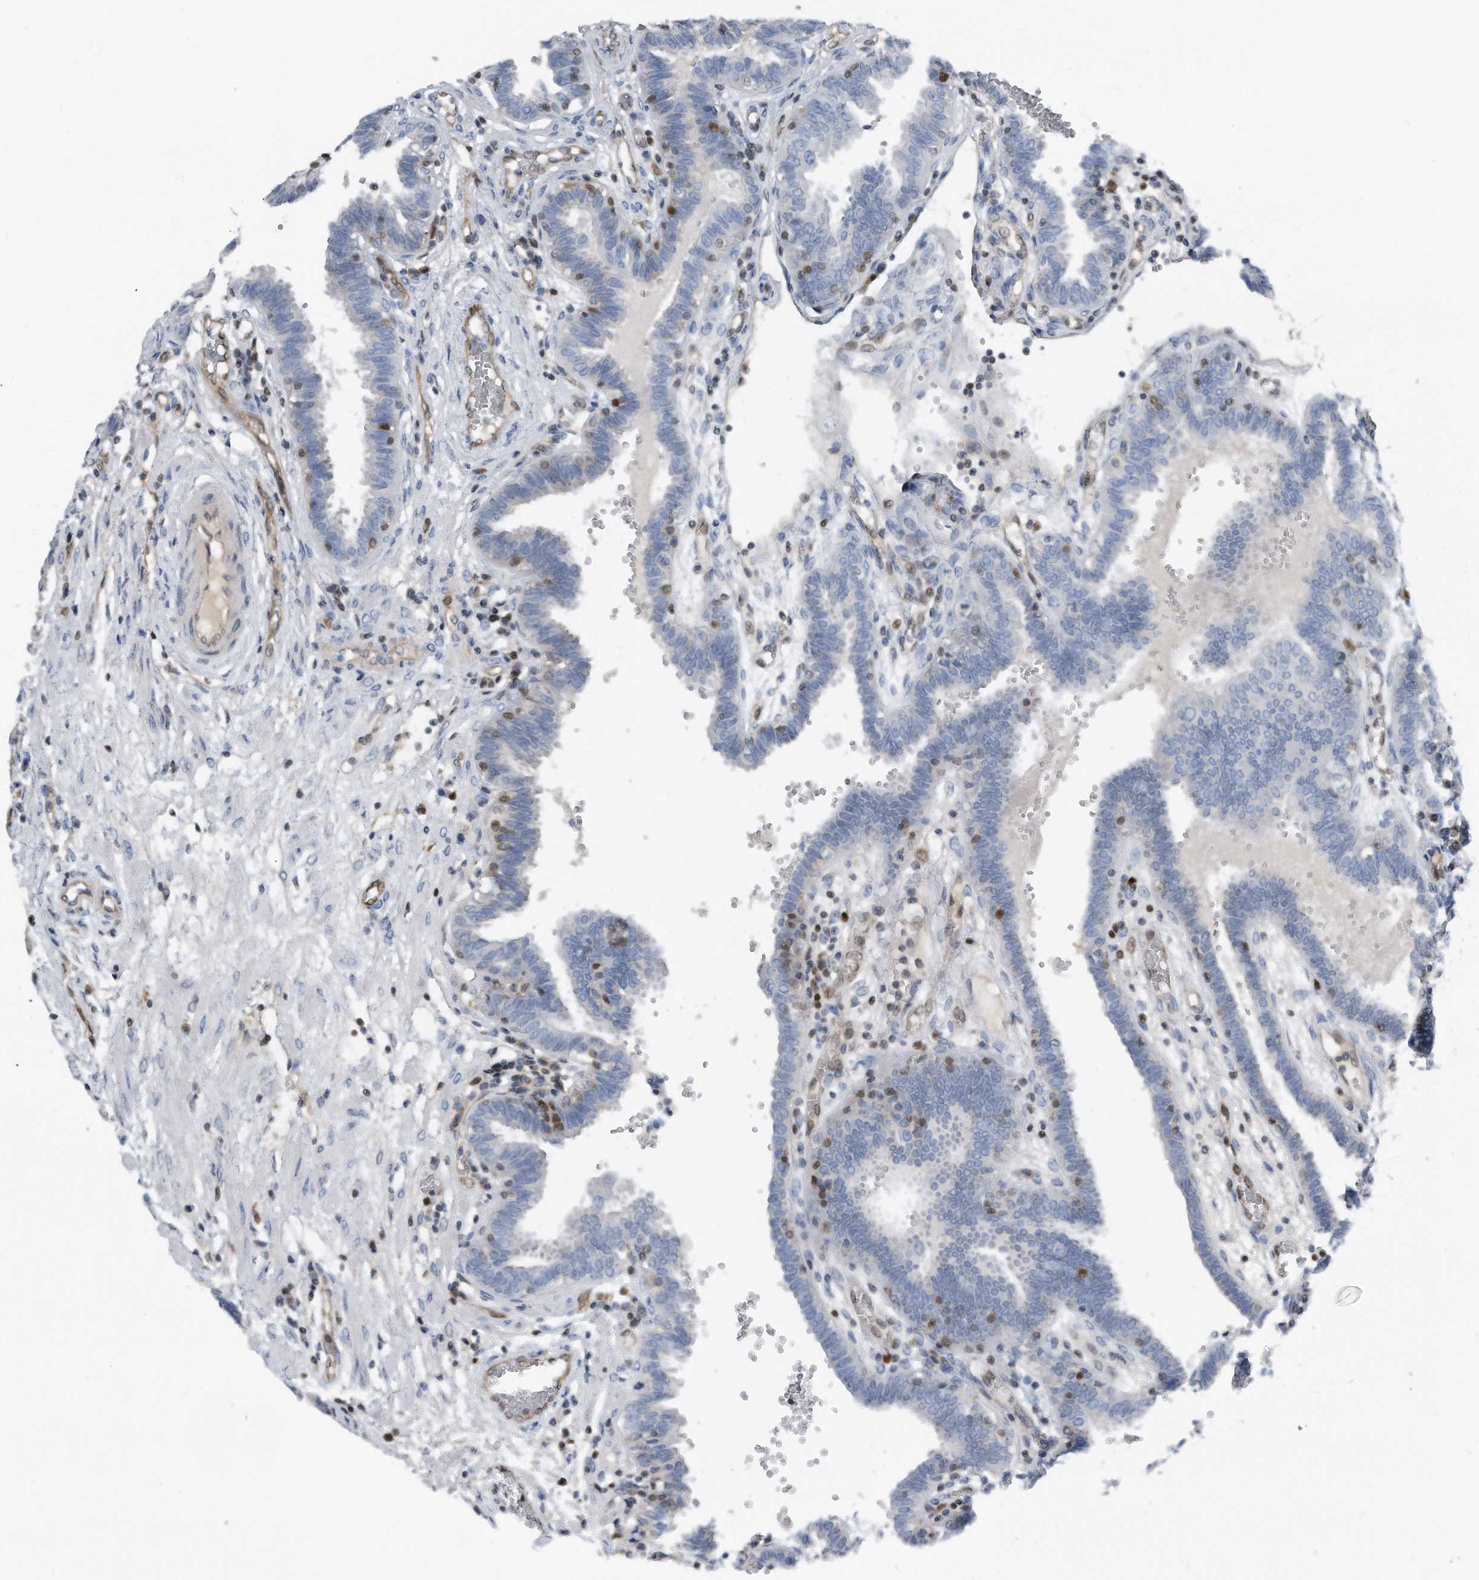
{"staining": {"intensity": "moderate", "quantity": "25%-75%", "location": "cytoplasmic/membranous"}, "tissue": "fallopian tube", "cell_type": "Glandular cells", "image_type": "normal", "snomed": [{"axis": "morphology", "description": "Normal tissue, NOS"}, {"axis": "topography", "description": "Fallopian tube"}, {"axis": "topography", "description": "Placenta"}], "caption": "The photomicrograph exhibits staining of benign fallopian tube, revealing moderate cytoplasmic/membranous protein positivity (brown color) within glandular cells. The staining was performed using DAB, with brown indicating positive protein expression. Nuclei are stained blue with hematoxylin.", "gene": "MAP2K6", "patient": {"sex": "female", "age": 32}}